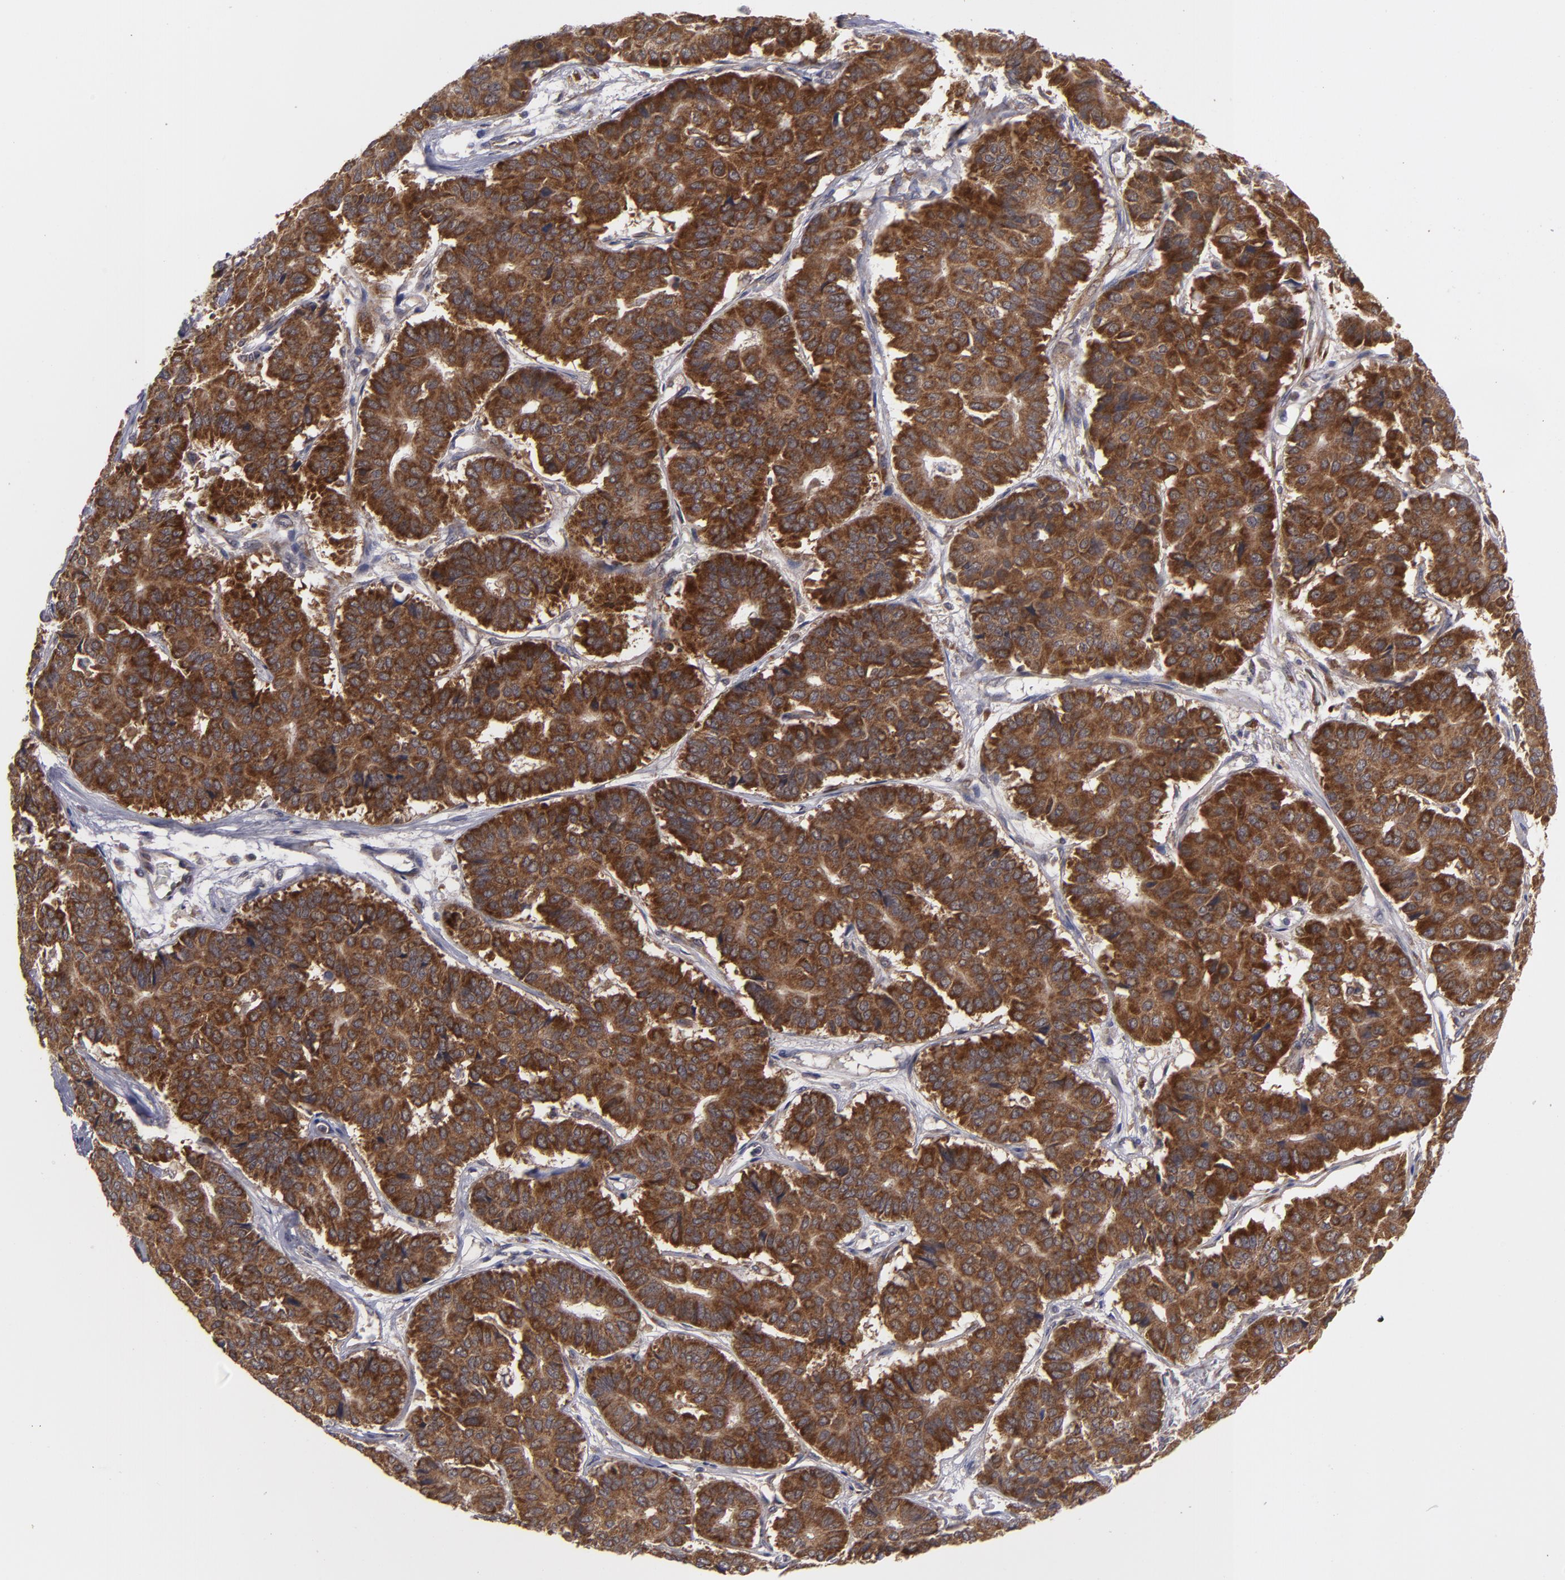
{"staining": {"intensity": "strong", "quantity": ">75%", "location": "cytoplasmic/membranous"}, "tissue": "pancreatic cancer", "cell_type": "Tumor cells", "image_type": "cancer", "snomed": [{"axis": "morphology", "description": "Adenocarcinoma, NOS"}, {"axis": "topography", "description": "Pancreas"}], "caption": "IHC histopathology image of neoplastic tissue: human pancreatic cancer (adenocarcinoma) stained using IHC demonstrates high levels of strong protein expression localized specifically in the cytoplasmic/membranous of tumor cells, appearing as a cytoplasmic/membranous brown color.", "gene": "BMP6", "patient": {"sex": "male", "age": 50}}